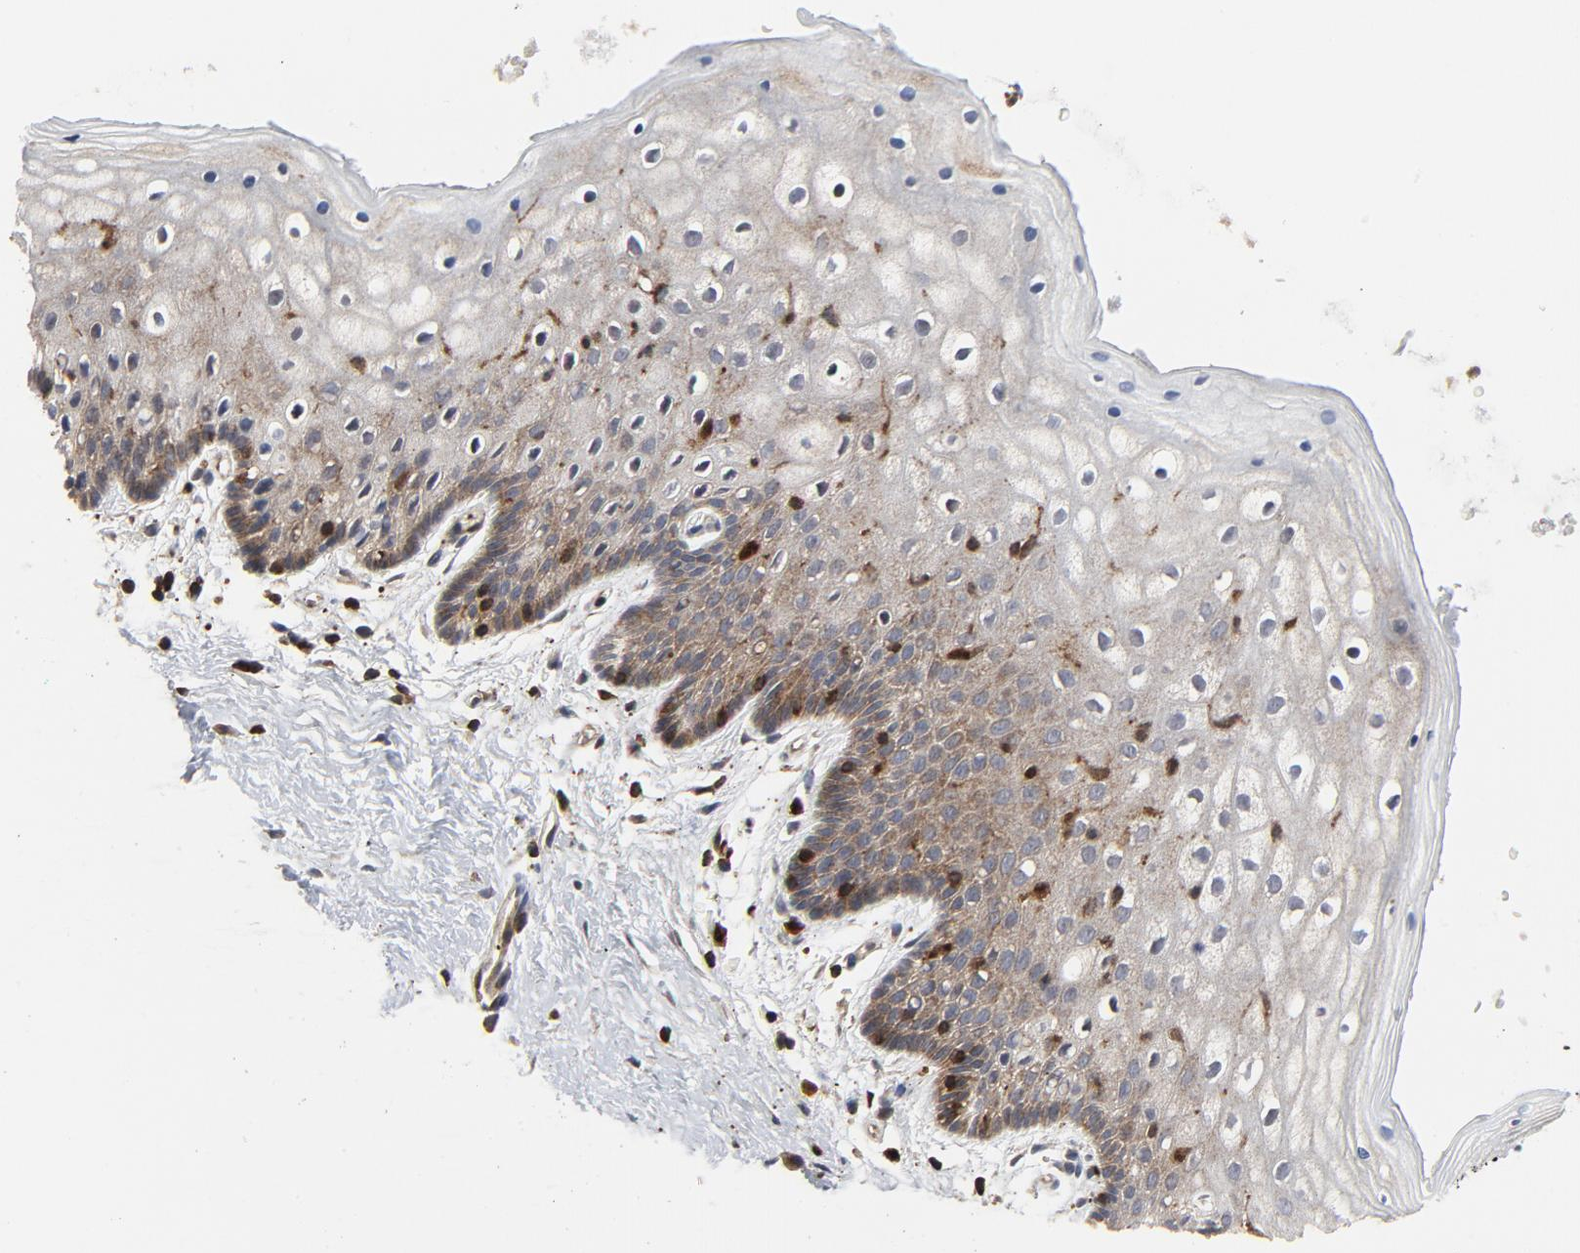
{"staining": {"intensity": "moderate", "quantity": ">75%", "location": "cytoplasmic/membranous"}, "tissue": "vagina", "cell_type": "Squamous epithelial cells", "image_type": "normal", "snomed": [{"axis": "morphology", "description": "Normal tissue, NOS"}, {"axis": "topography", "description": "Vagina"}], "caption": "Unremarkable vagina shows moderate cytoplasmic/membranous positivity in approximately >75% of squamous epithelial cells, visualized by immunohistochemistry.", "gene": "YES1", "patient": {"sex": "female", "age": 46}}